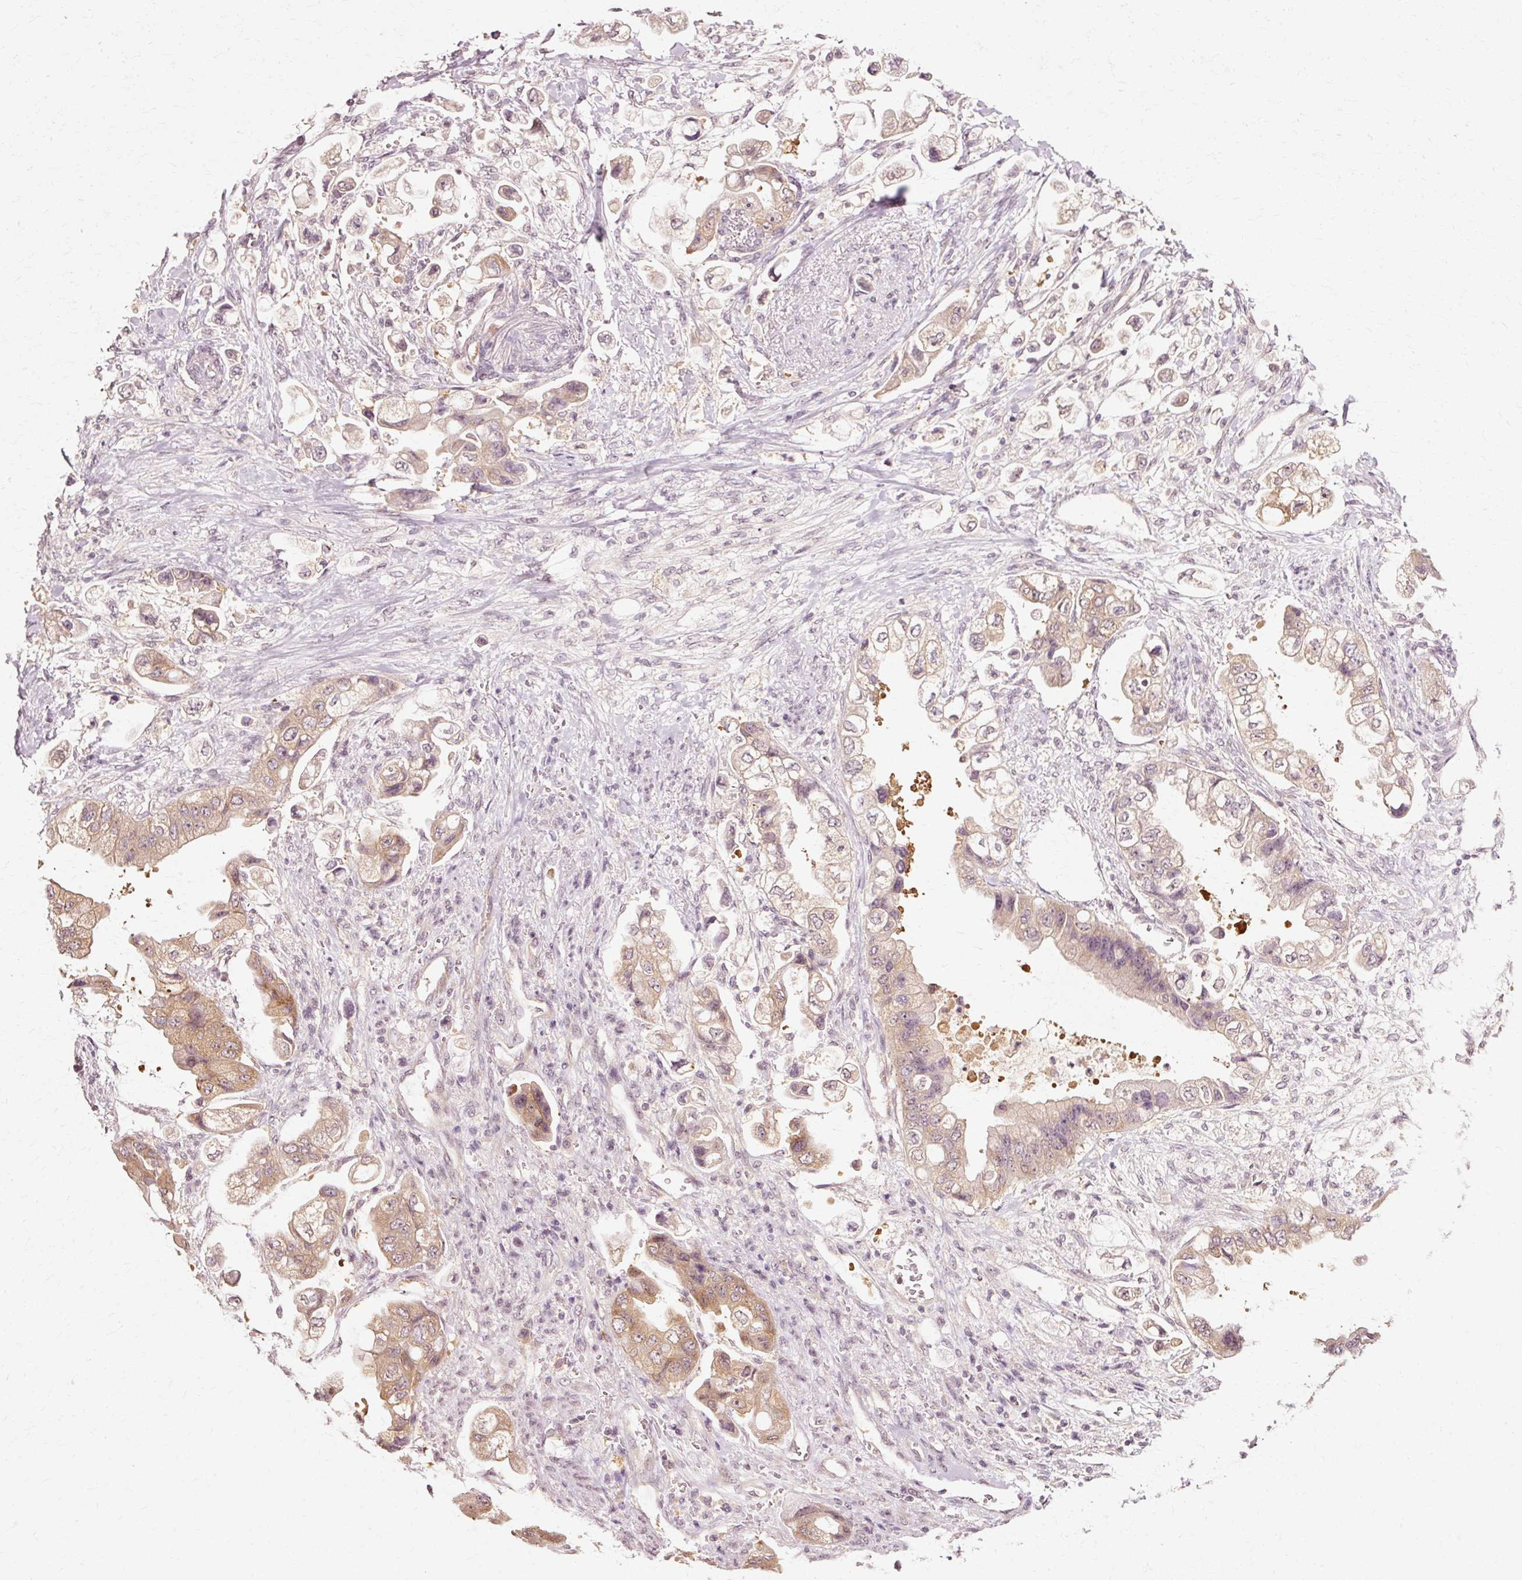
{"staining": {"intensity": "weak", "quantity": ">75%", "location": "cytoplasmic/membranous"}, "tissue": "stomach cancer", "cell_type": "Tumor cells", "image_type": "cancer", "snomed": [{"axis": "morphology", "description": "Adenocarcinoma, NOS"}, {"axis": "topography", "description": "Stomach"}], "caption": "Protein staining of stomach cancer (adenocarcinoma) tissue reveals weak cytoplasmic/membranous staining in approximately >75% of tumor cells.", "gene": "RGPD5", "patient": {"sex": "male", "age": 62}}